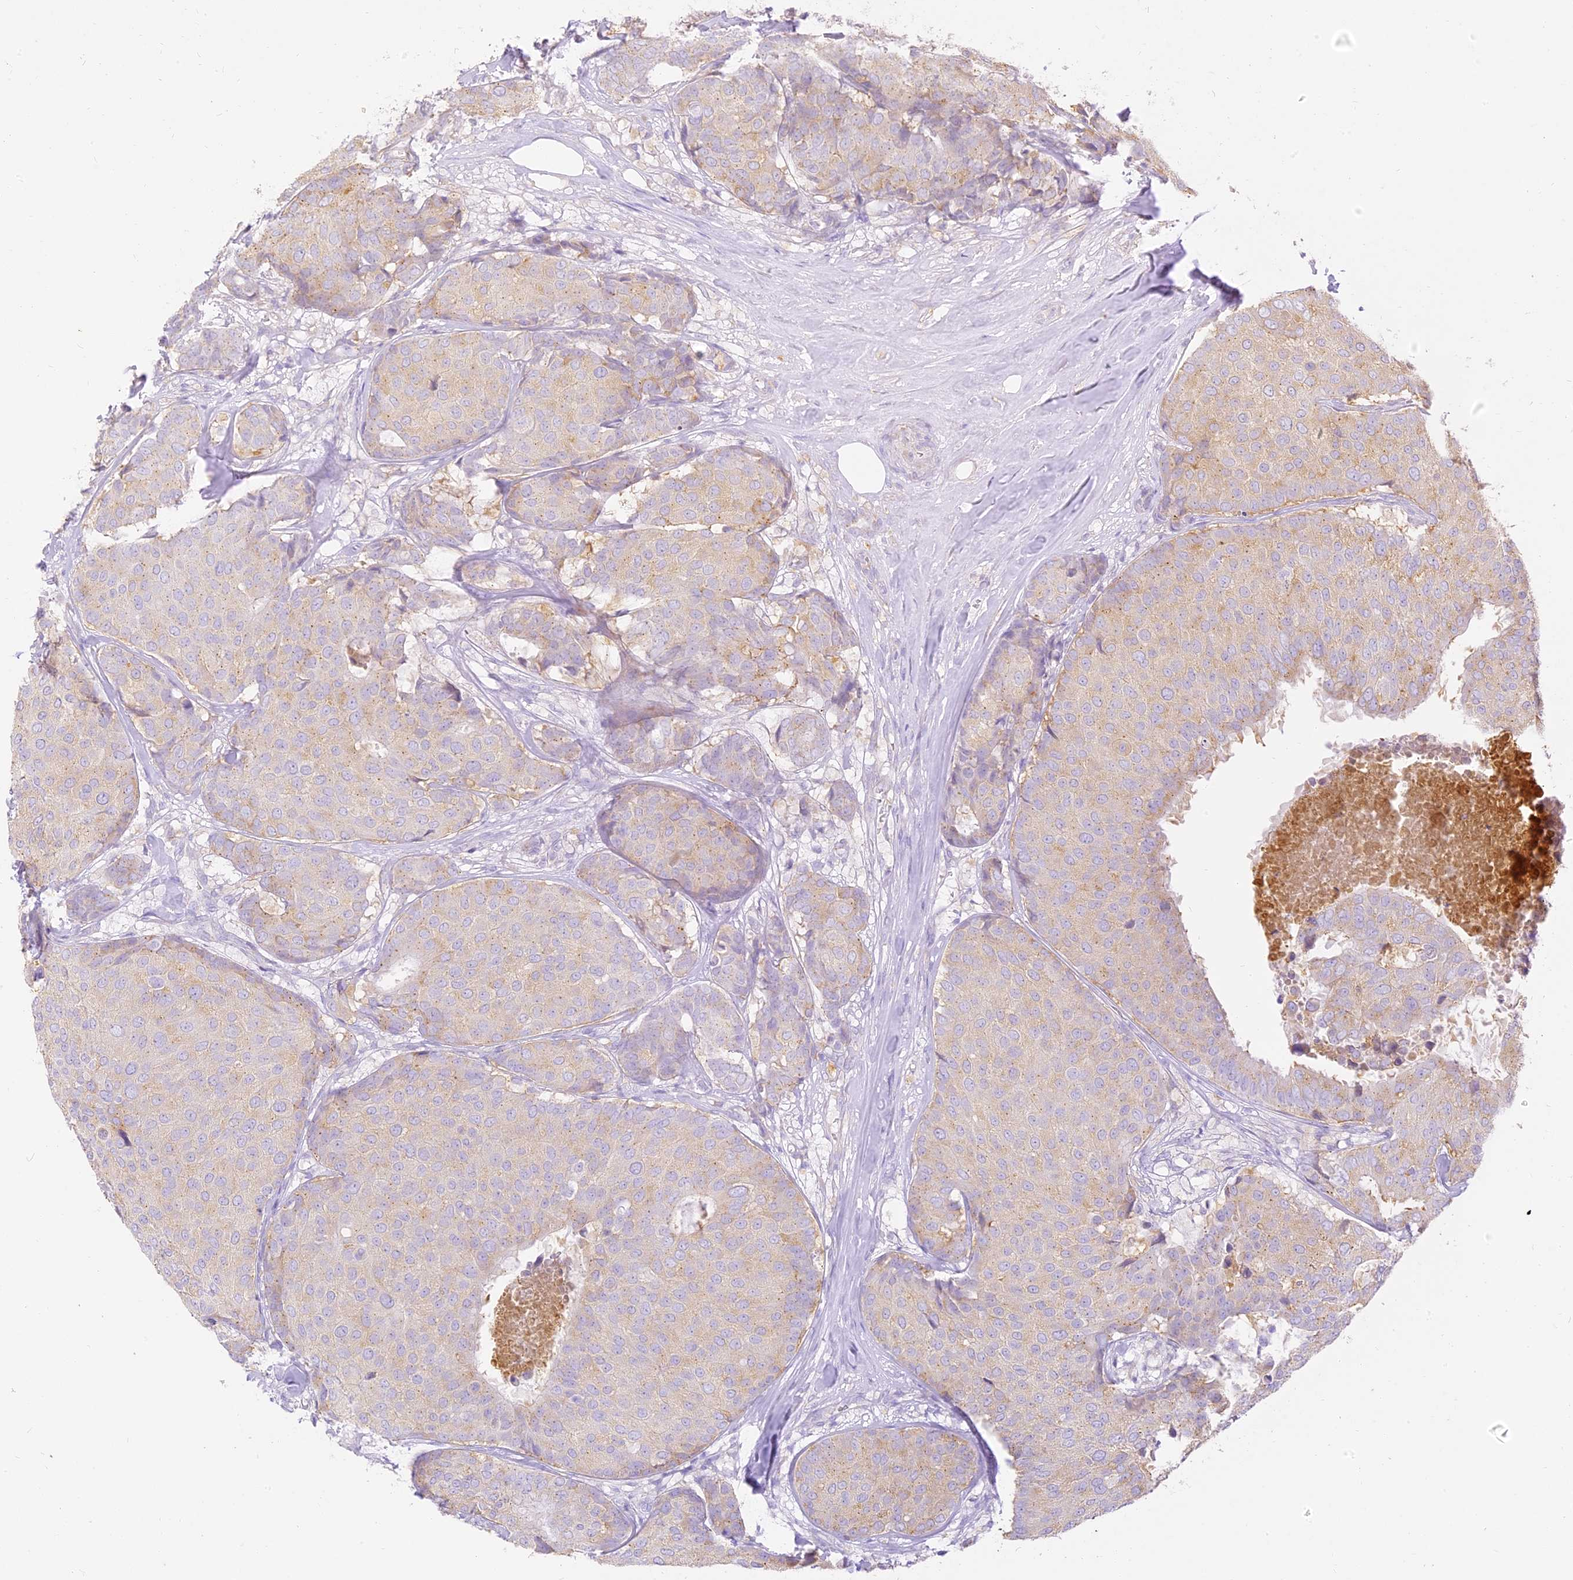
{"staining": {"intensity": "weak", "quantity": "25%-75%", "location": "cytoplasmic/membranous"}, "tissue": "breast cancer", "cell_type": "Tumor cells", "image_type": "cancer", "snomed": [{"axis": "morphology", "description": "Duct carcinoma"}, {"axis": "topography", "description": "Breast"}], "caption": "Protein staining demonstrates weak cytoplasmic/membranous staining in about 25%-75% of tumor cells in breast infiltrating ductal carcinoma. The protein of interest is stained brown, and the nuclei are stained in blue (DAB IHC with brightfield microscopy, high magnification).", "gene": "SEC13", "patient": {"sex": "female", "age": 75}}